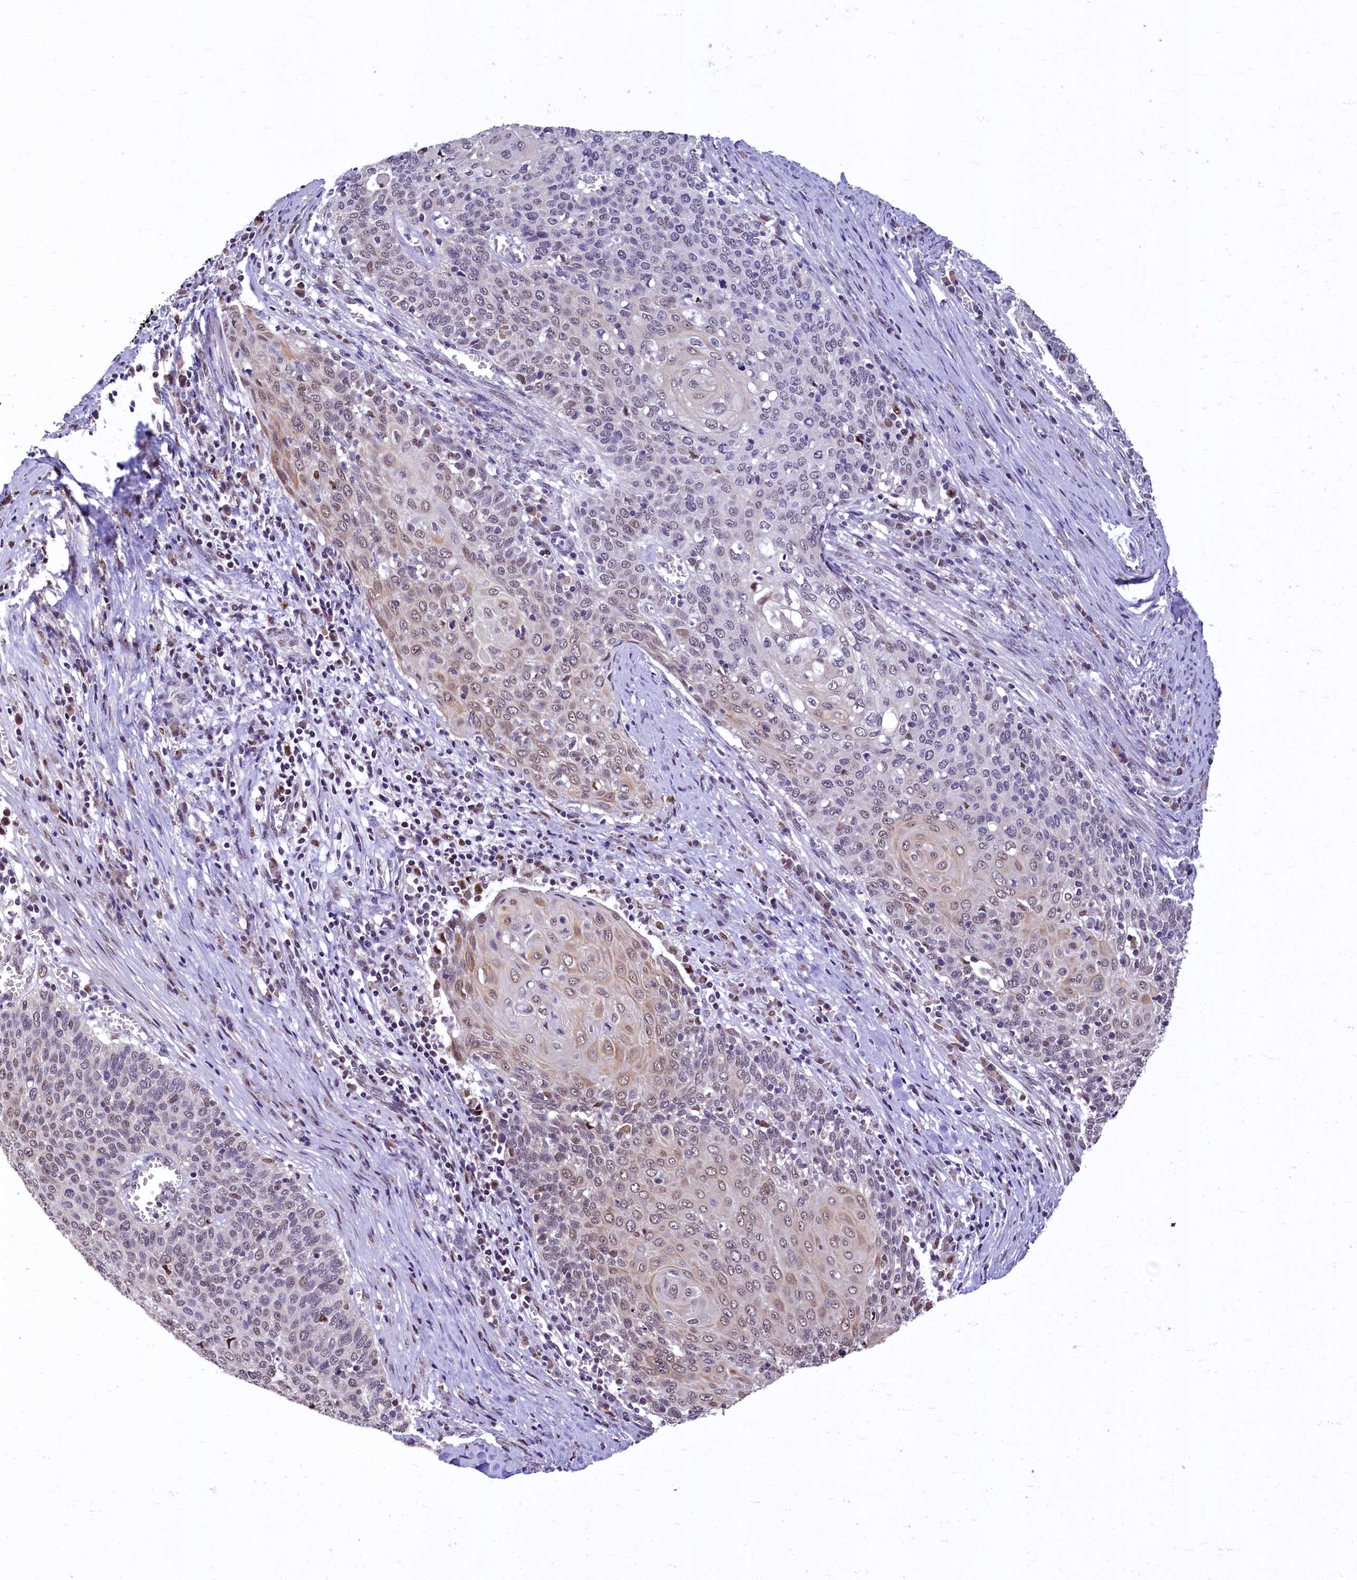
{"staining": {"intensity": "weak", "quantity": "25%-75%", "location": "cytoplasmic/membranous,nuclear"}, "tissue": "cervical cancer", "cell_type": "Tumor cells", "image_type": "cancer", "snomed": [{"axis": "morphology", "description": "Squamous cell carcinoma, NOS"}, {"axis": "topography", "description": "Cervix"}], "caption": "Tumor cells show low levels of weak cytoplasmic/membranous and nuclear expression in about 25%-75% of cells in human cervical cancer.", "gene": "HECTD4", "patient": {"sex": "female", "age": 39}}